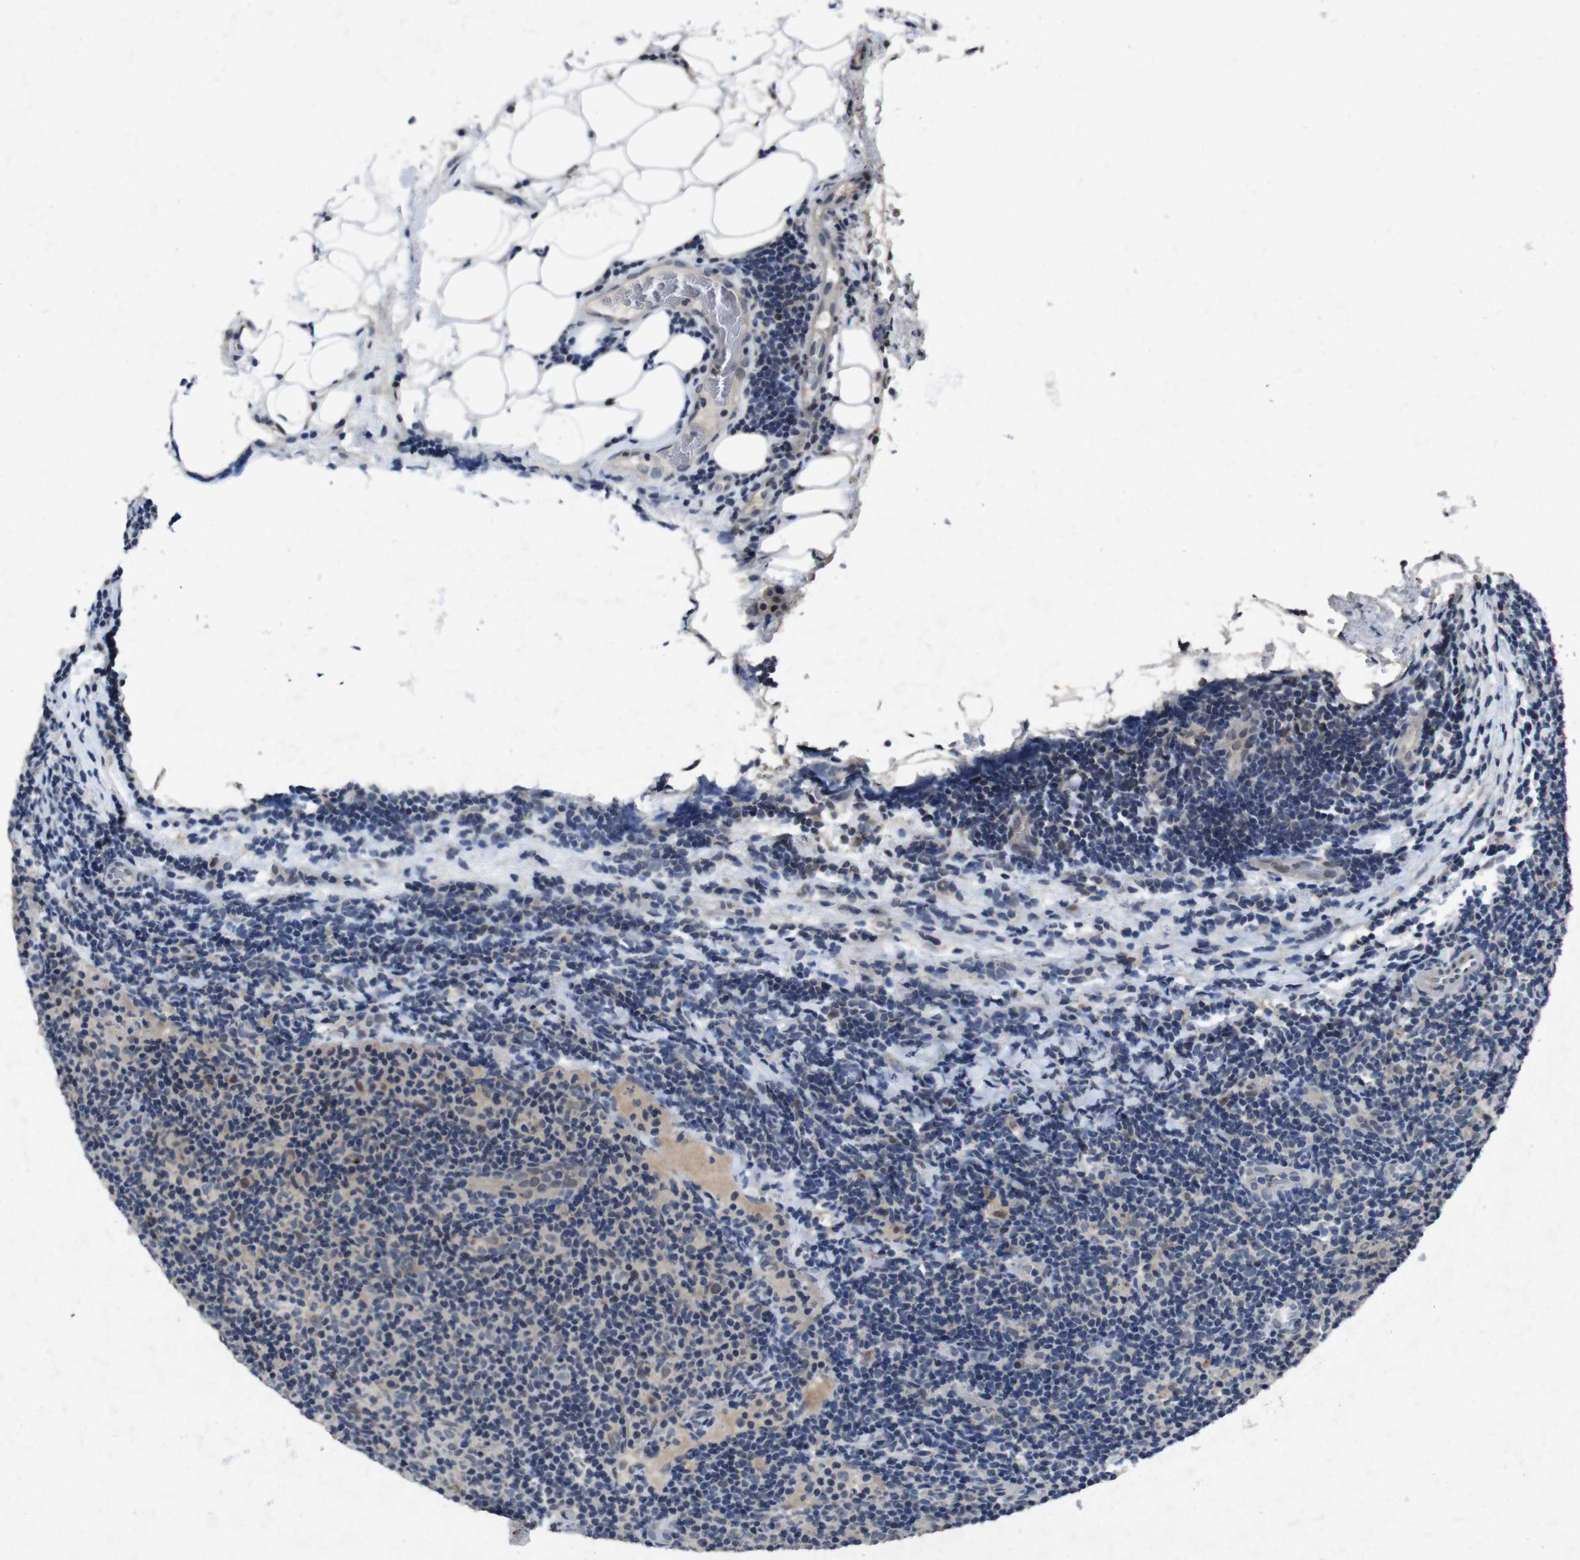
{"staining": {"intensity": "negative", "quantity": "none", "location": "none"}, "tissue": "lymphoma", "cell_type": "Tumor cells", "image_type": "cancer", "snomed": [{"axis": "morphology", "description": "Malignant lymphoma, non-Hodgkin's type, Low grade"}, {"axis": "topography", "description": "Lymph node"}], "caption": "High magnification brightfield microscopy of low-grade malignant lymphoma, non-Hodgkin's type stained with DAB (3,3'-diaminobenzidine) (brown) and counterstained with hematoxylin (blue): tumor cells show no significant staining. The staining was performed using DAB (3,3'-diaminobenzidine) to visualize the protein expression in brown, while the nuclei were stained in blue with hematoxylin (Magnification: 20x).", "gene": "AKT3", "patient": {"sex": "male", "age": 83}}